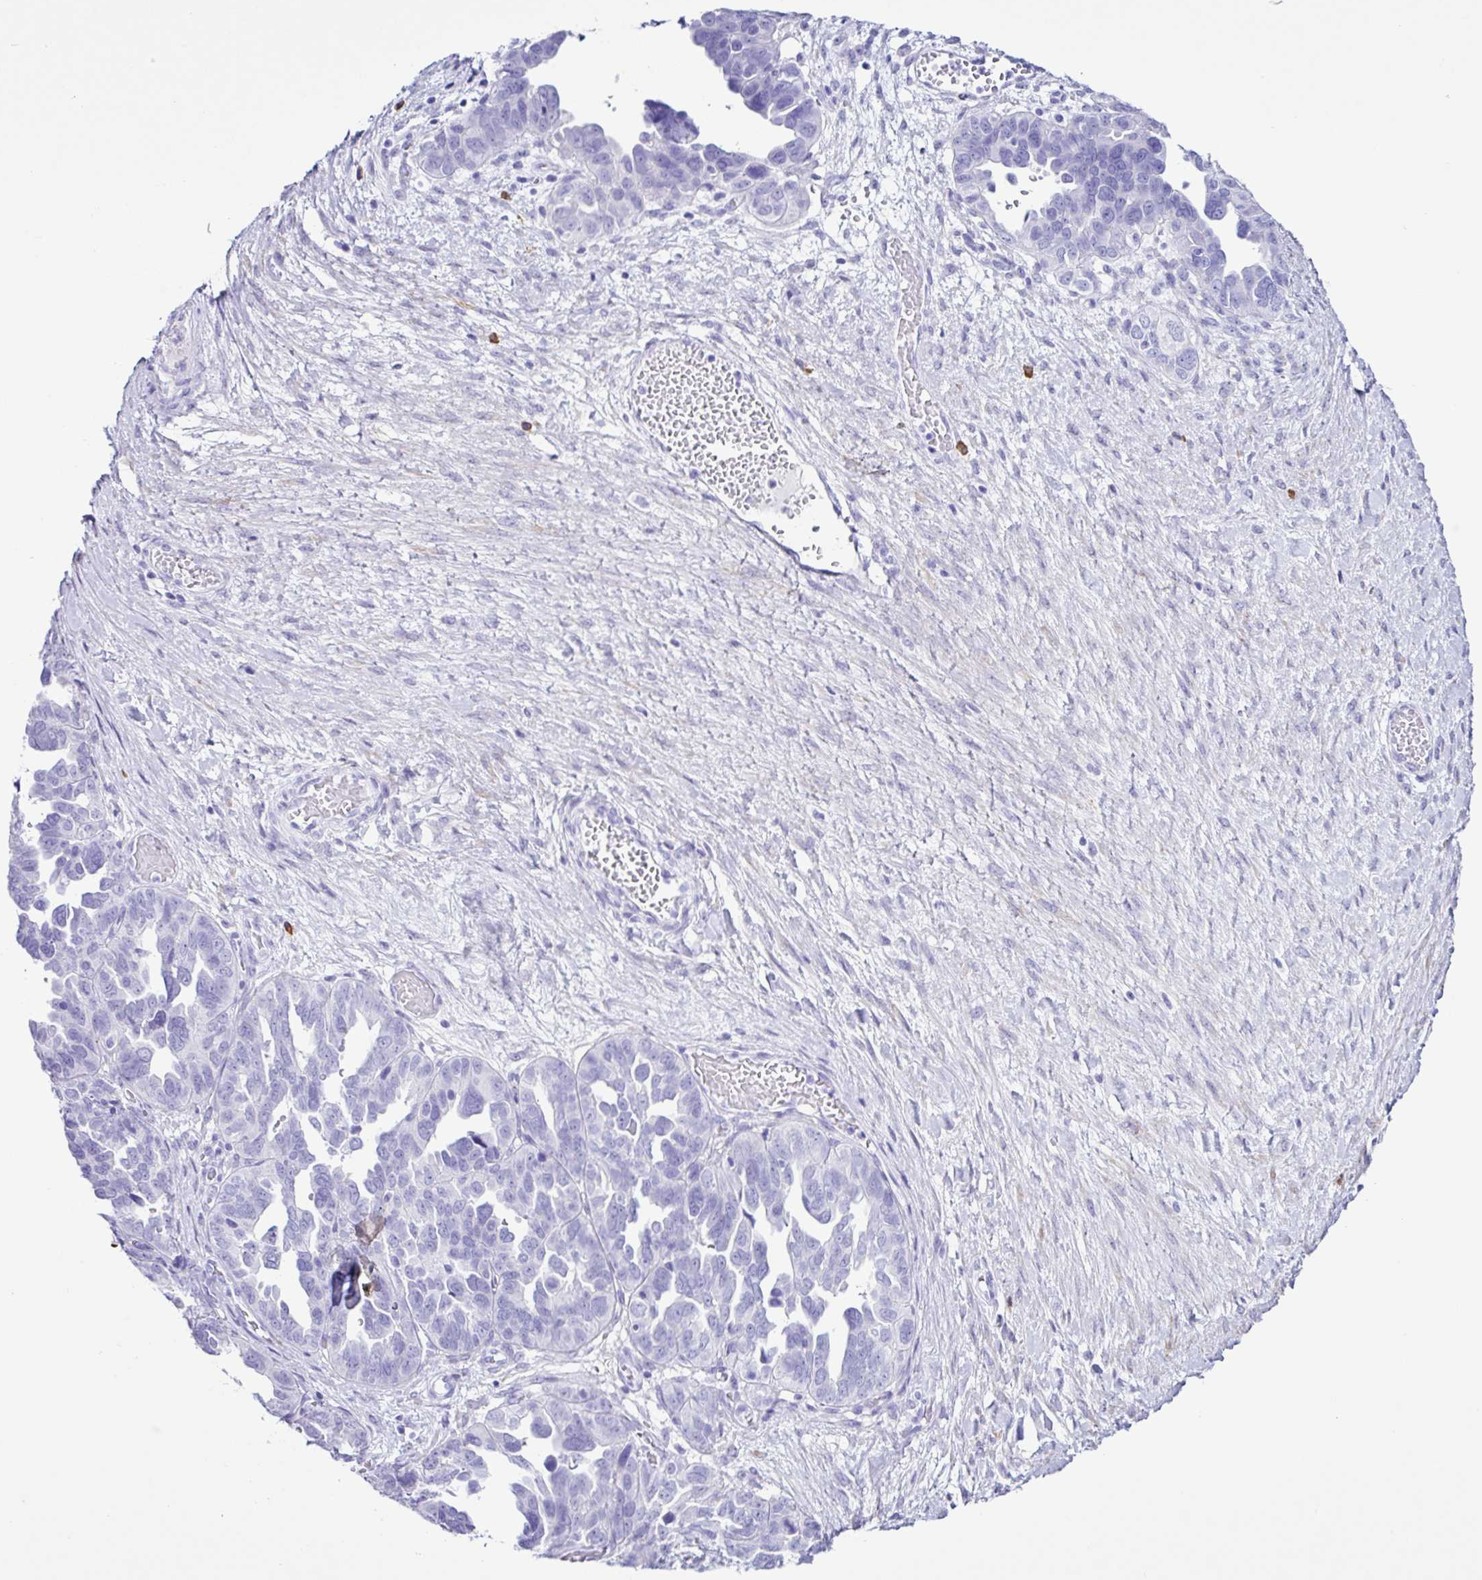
{"staining": {"intensity": "negative", "quantity": "none", "location": "none"}, "tissue": "ovarian cancer", "cell_type": "Tumor cells", "image_type": "cancer", "snomed": [{"axis": "morphology", "description": "Cystadenocarcinoma, serous, NOS"}, {"axis": "topography", "description": "Ovary"}], "caption": "A high-resolution image shows IHC staining of serous cystadenocarcinoma (ovarian), which exhibits no significant expression in tumor cells.", "gene": "PIGF", "patient": {"sex": "female", "age": 64}}